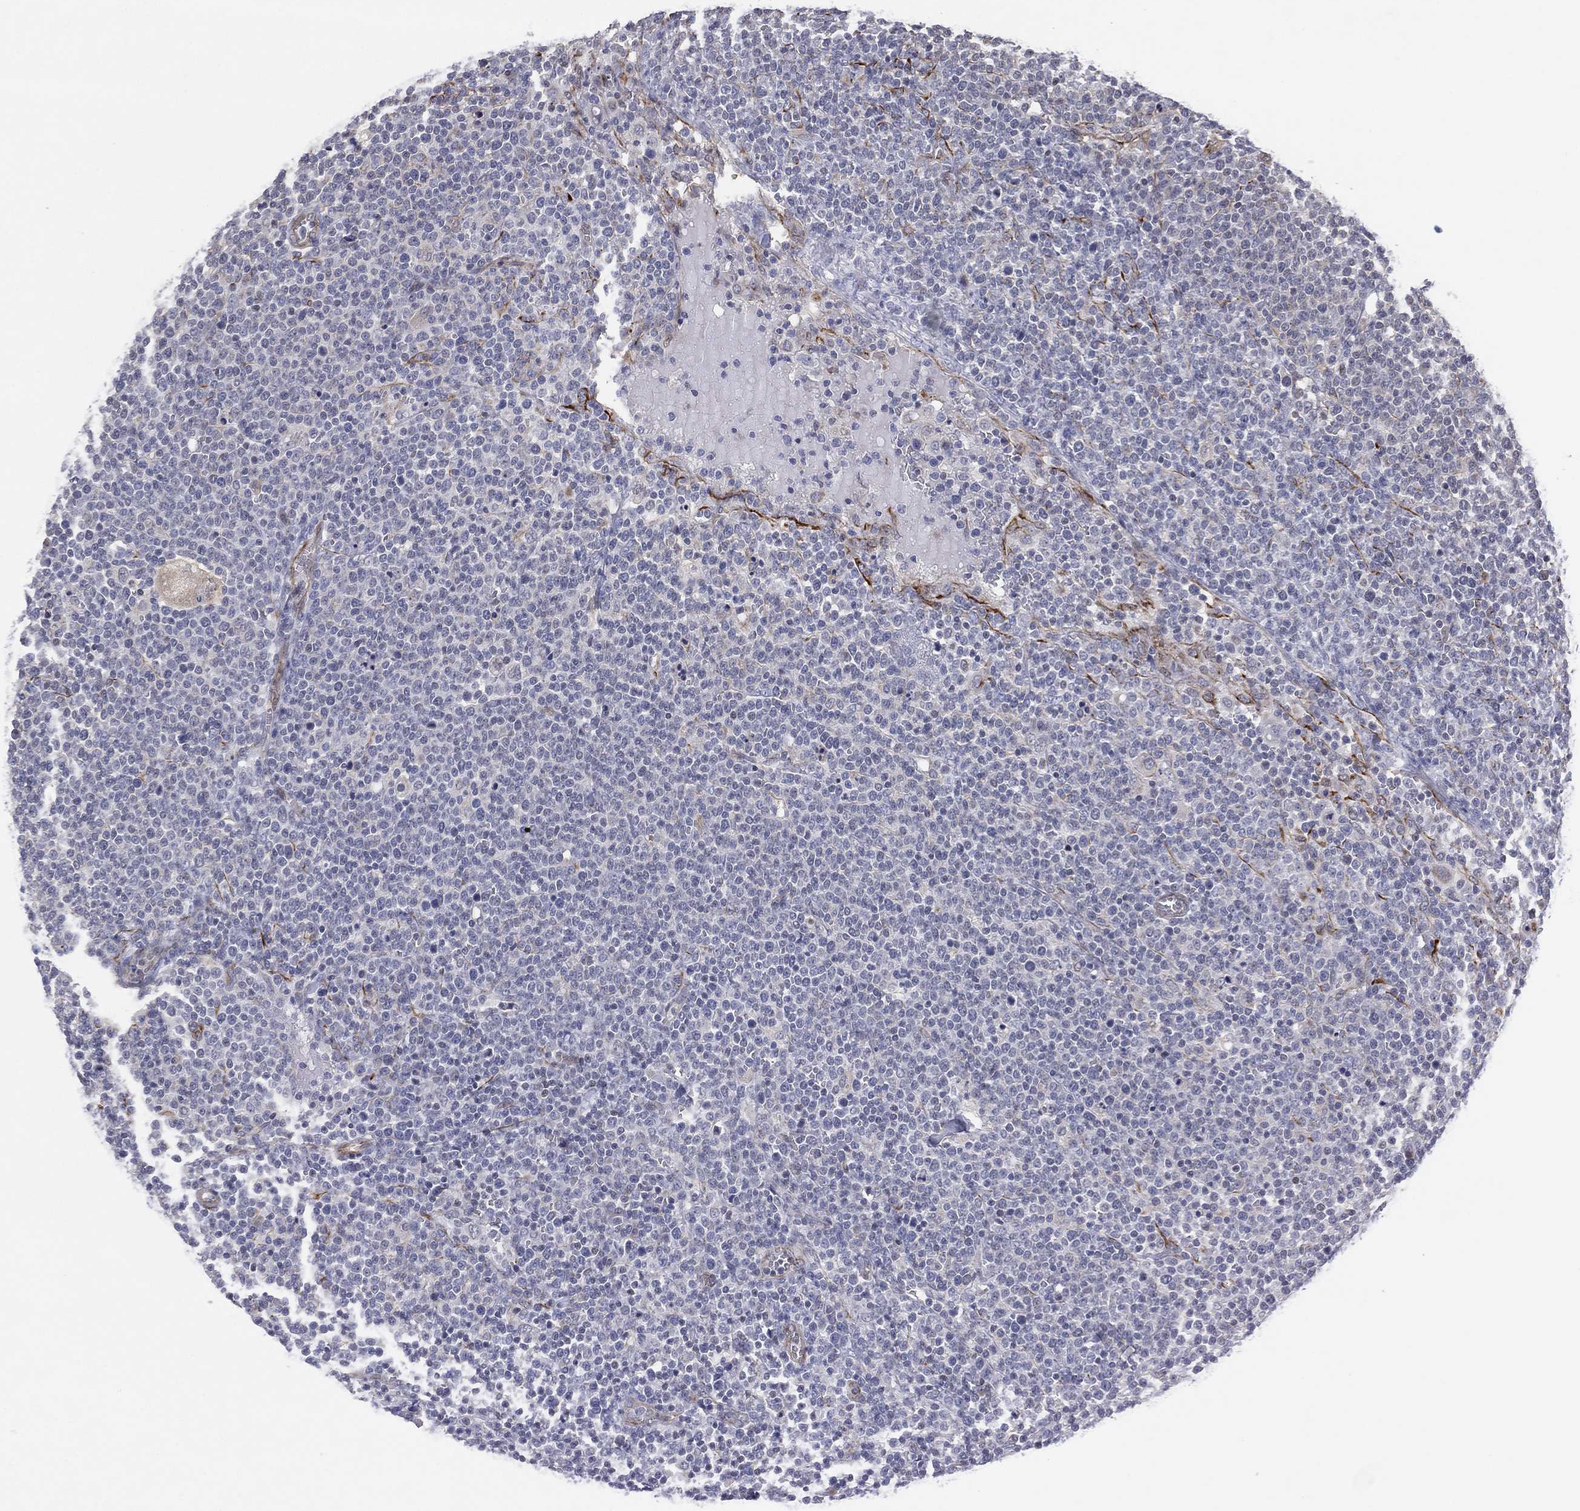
{"staining": {"intensity": "negative", "quantity": "none", "location": "none"}, "tissue": "lymphoma", "cell_type": "Tumor cells", "image_type": "cancer", "snomed": [{"axis": "morphology", "description": "Malignant lymphoma, non-Hodgkin's type, High grade"}, {"axis": "topography", "description": "Lymph node"}], "caption": "This is an IHC micrograph of human lymphoma. There is no staining in tumor cells.", "gene": "FLI1", "patient": {"sex": "male", "age": 61}}